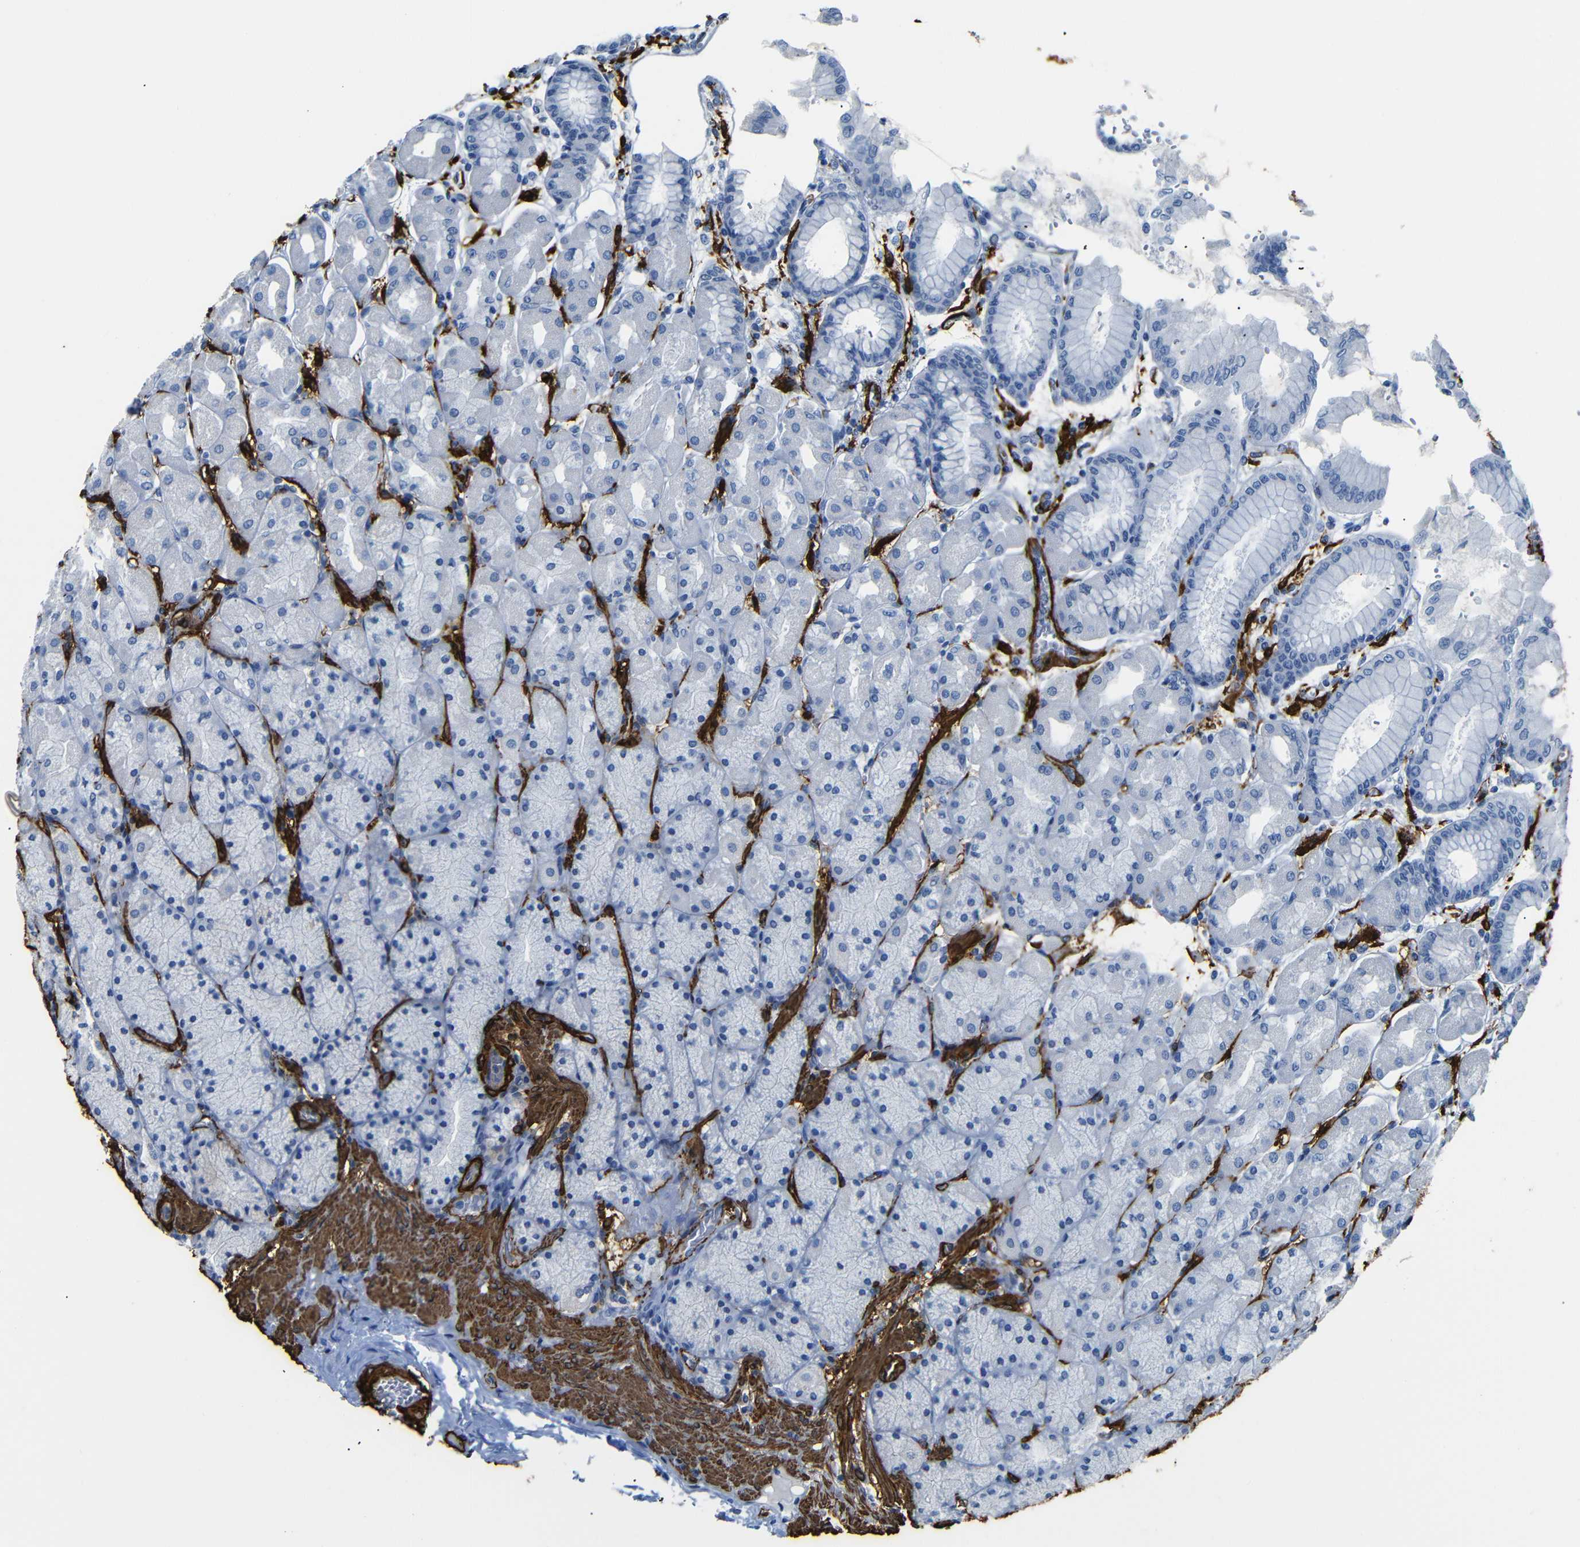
{"staining": {"intensity": "negative", "quantity": "none", "location": "none"}, "tissue": "stomach", "cell_type": "Glandular cells", "image_type": "normal", "snomed": [{"axis": "morphology", "description": "Normal tissue, NOS"}, {"axis": "topography", "description": "Stomach, upper"}], "caption": "The micrograph reveals no staining of glandular cells in unremarkable stomach.", "gene": "ACTA2", "patient": {"sex": "female", "age": 56}}